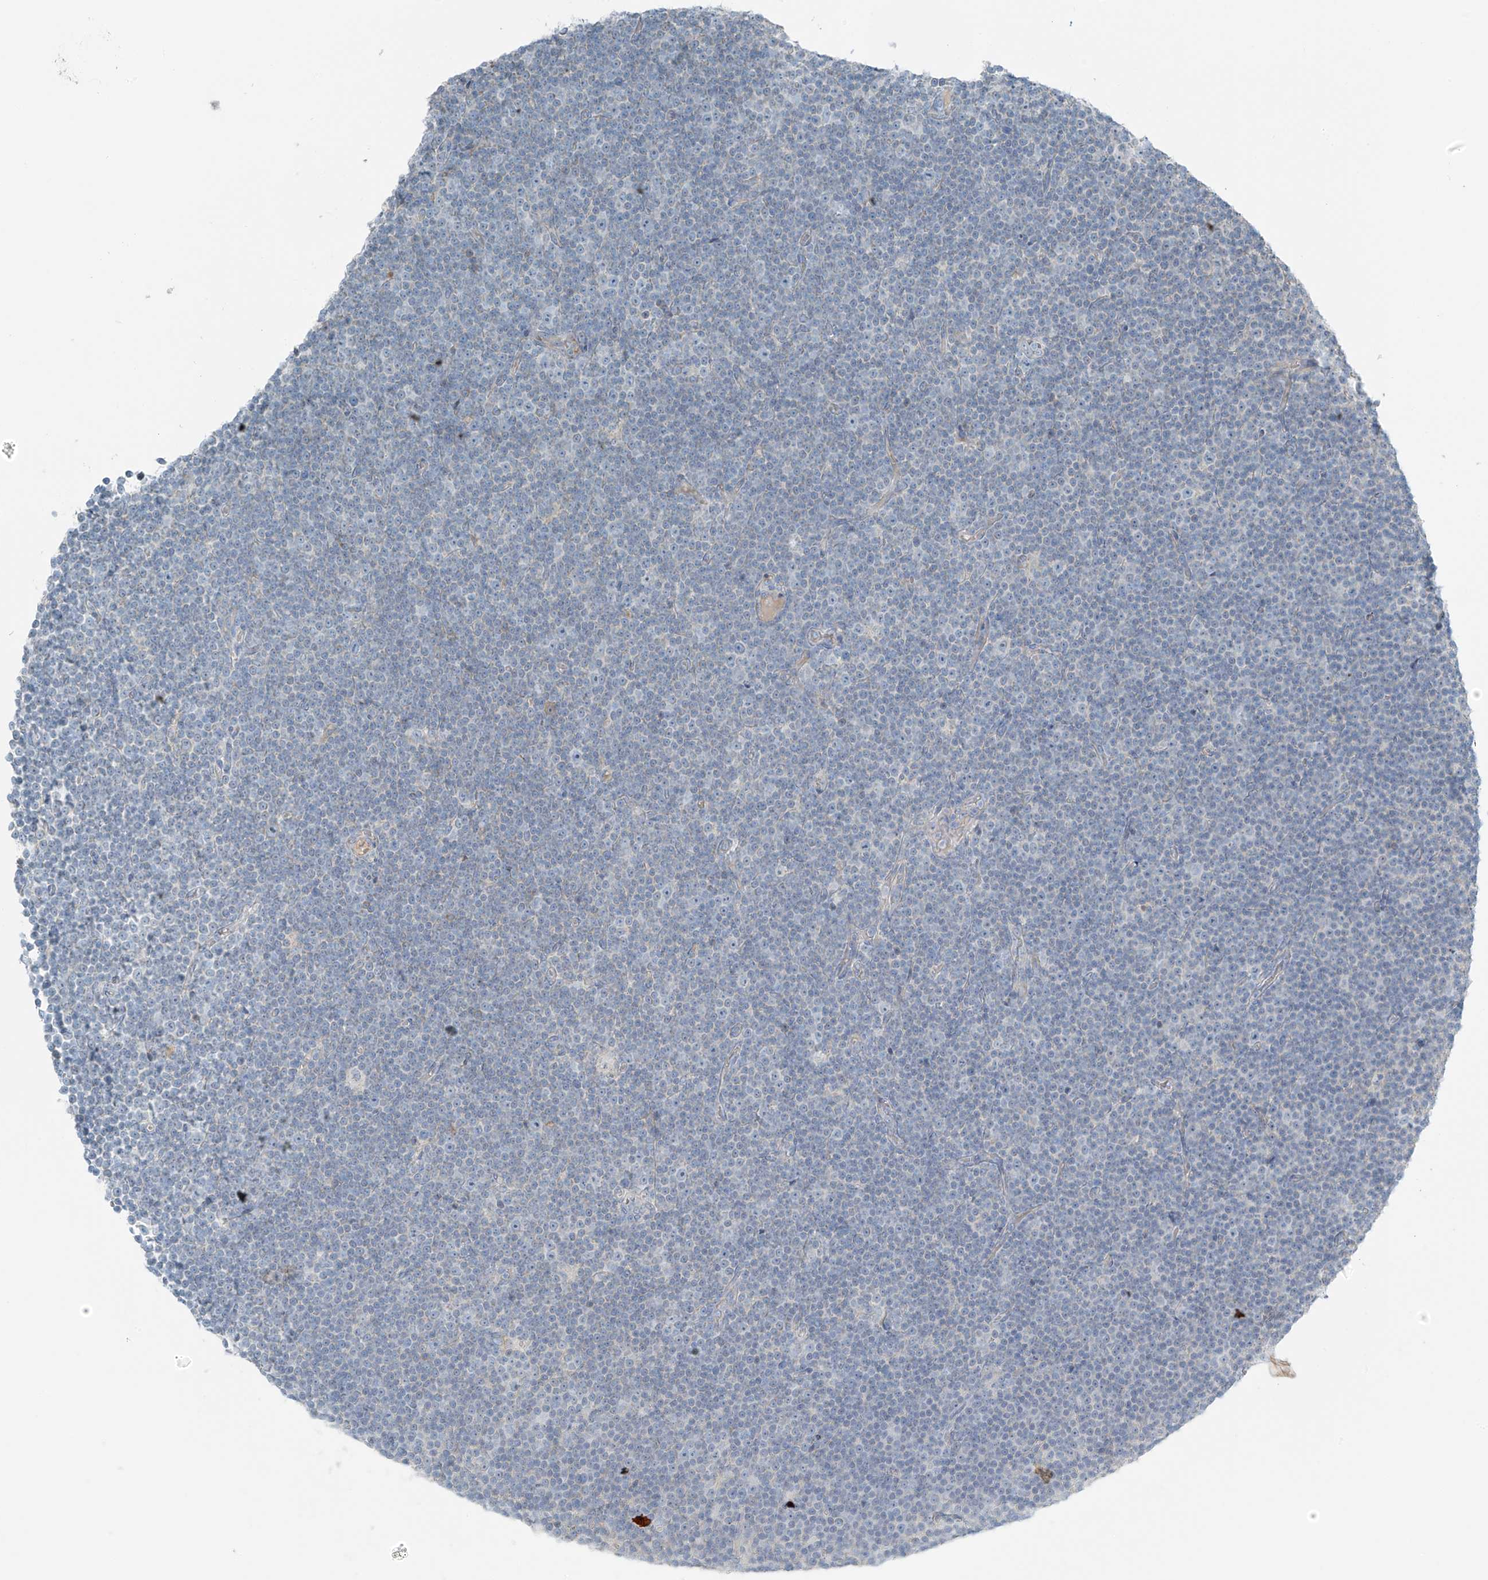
{"staining": {"intensity": "negative", "quantity": "none", "location": "none"}, "tissue": "lymphoma", "cell_type": "Tumor cells", "image_type": "cancer", "snomed": [{"axis": "morphology", "description": "Malignant lymphoma, non-Hodgkin's type, Low grade"}, {"axis": "topography", "description": "Lymph node"}], "caption": "High power microscopy micrograph of an immunohistochemistry (IHC) micrograph of low-grade malignant lymphoma, non-Hodgkin's type, revealing no significant staining in tumor cells. The staining was performed using DAB (3,3'-diaminobenzidine) to visualize the protein expression in brown, while the nuclei were stained in blue with hematoxylin (Magnification: 20x).", "gene": "FAM131C", "patient": {"sex": "female", "age": 67}}